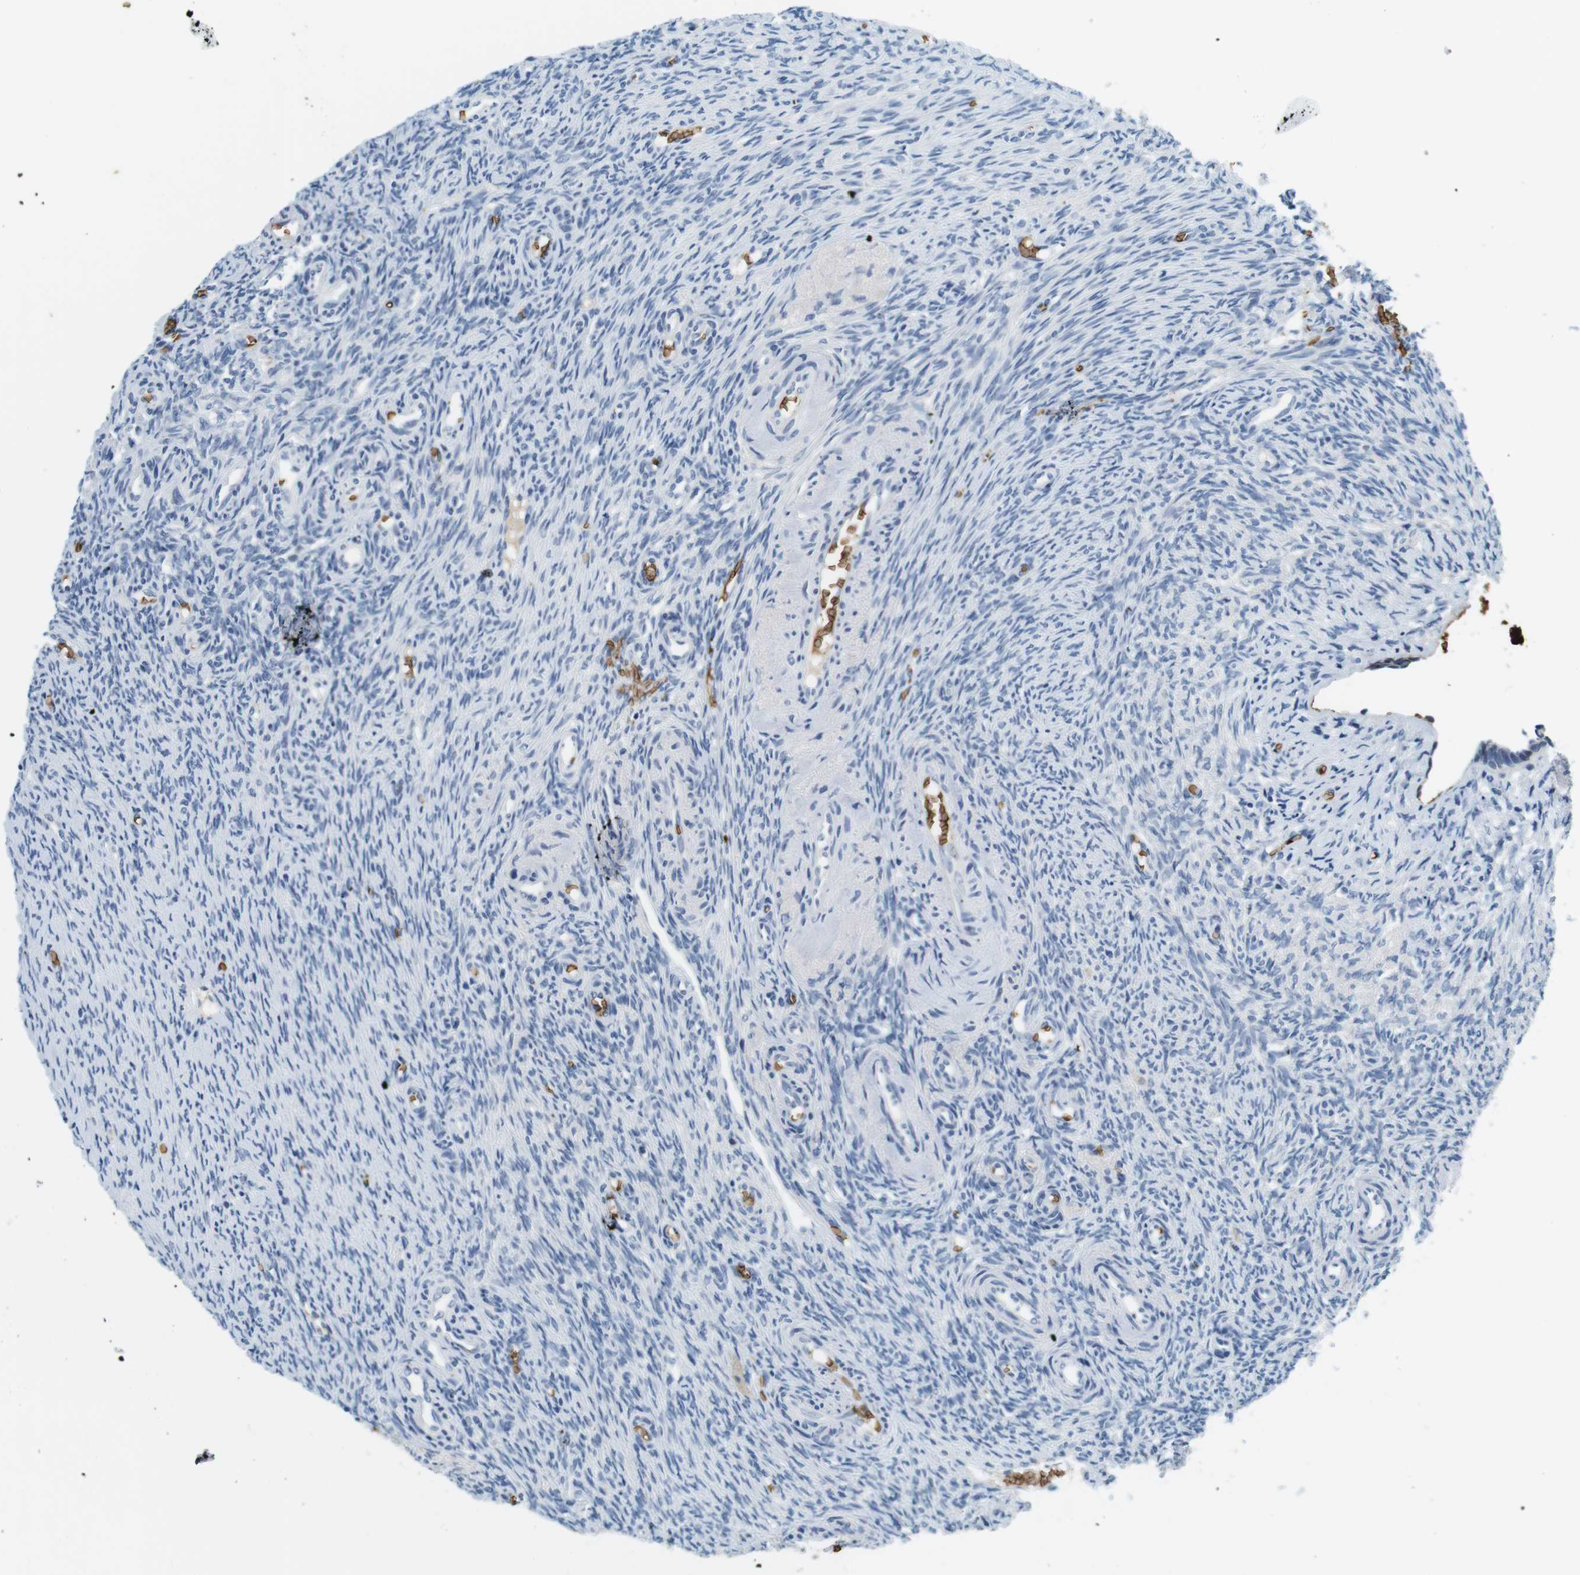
{"staining": {"intensity": "negative", "quantity": "none", "location": "none"}, "tissue": "ovary", "cell_type": "Follicle cells", "image_type": "normal", "snomed": [{"axis": "morphology", "description": "Normal tissue, NOS"}, {"axis": "topography", "description": "Ovary"}], "caption": "A high-resolution image shows immunohistochemistry (IHC) staining of benign ovary, which reveals no significant expression in follicle cells.", "gene": "SLC4A1", "patient": {"sex": "female", "age": 41}}